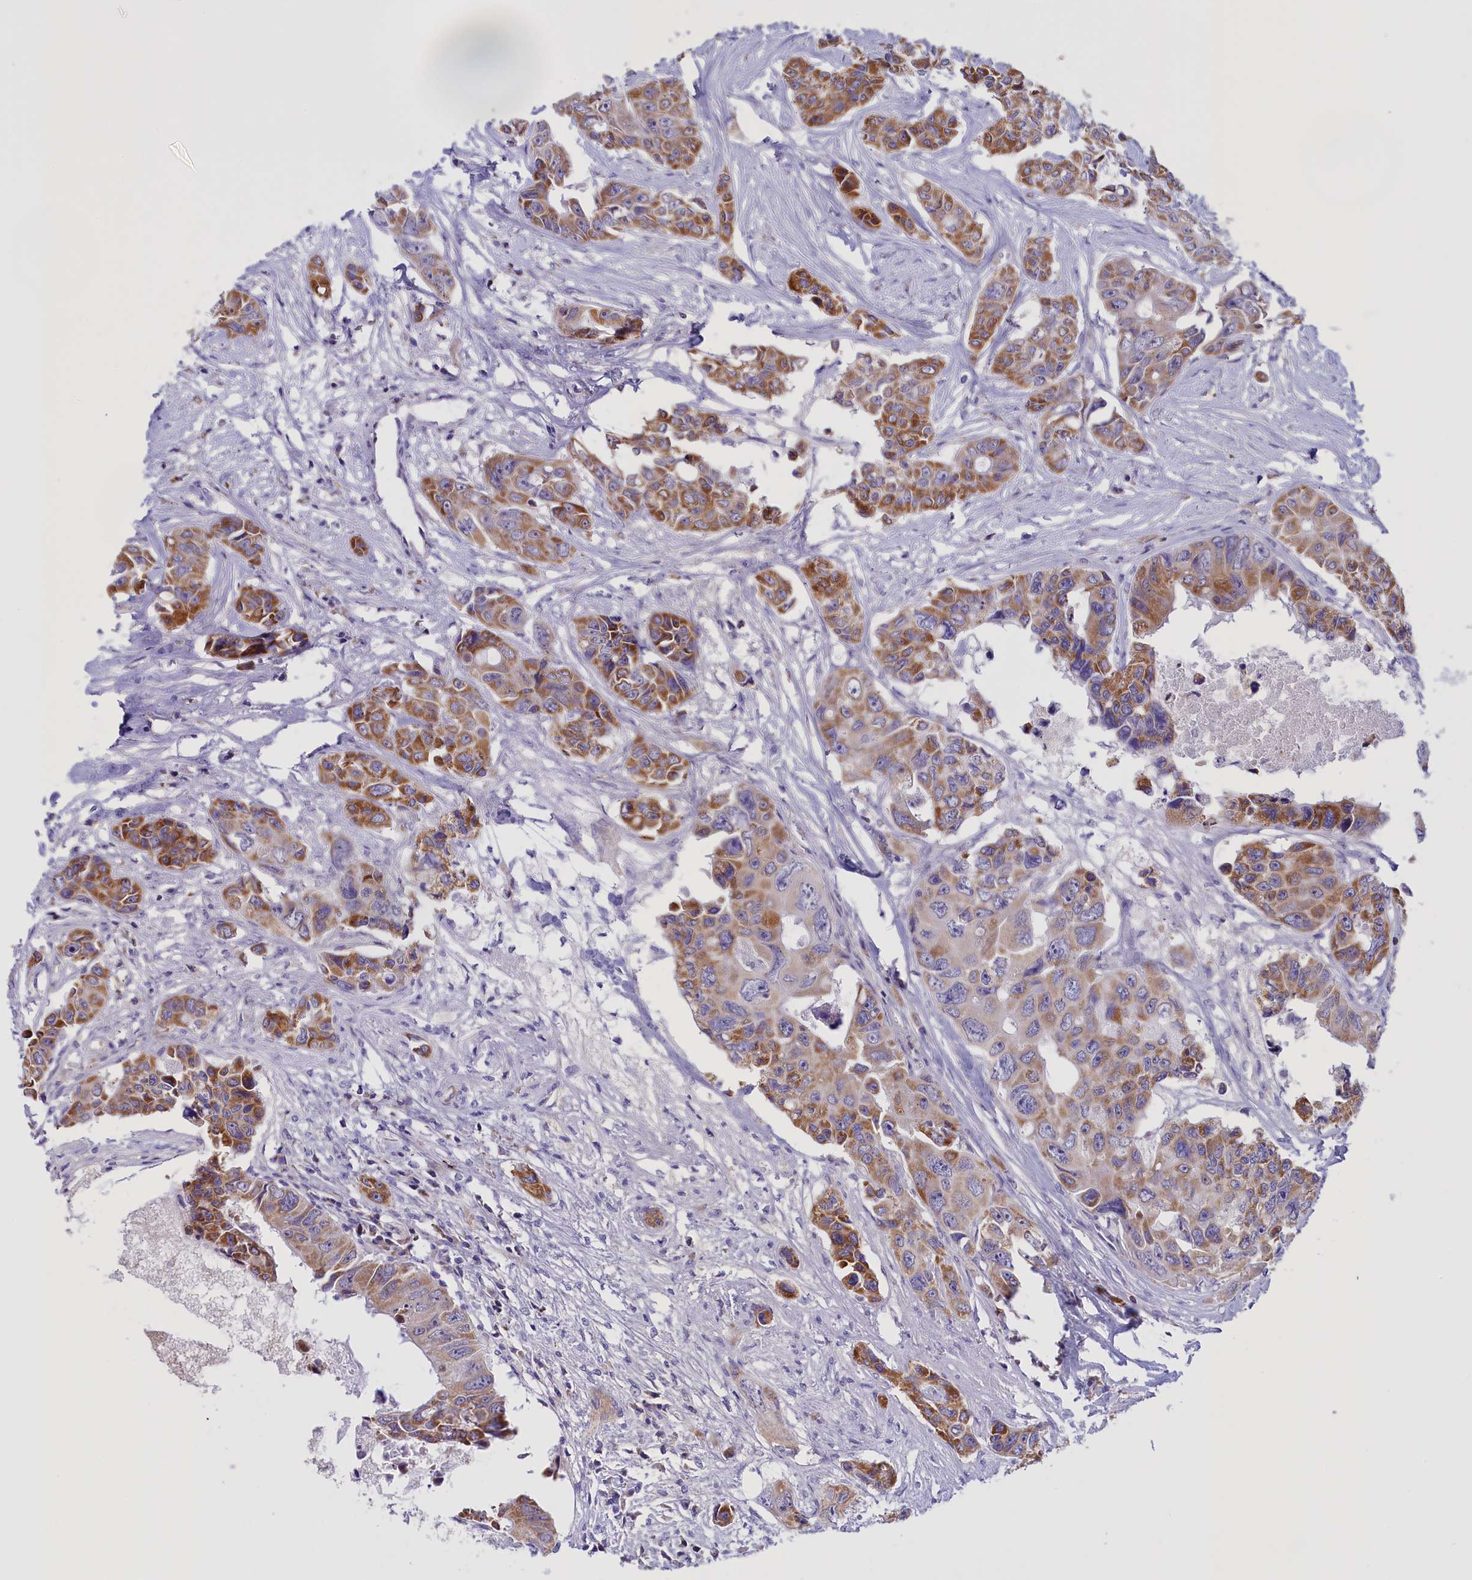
{"staining": {"intensity": "moderate", "quantity": "25%-75%", "location": "cytoplasmic/membranous"}, "tissue": "colorectal cancer", "cell_type": "Tumor cells", "image_type": "cancer", "snomed": [{"axis": "morphology", "description": "Adenocarcinoma, NOS"}, {"axis": "topography", "description": "Rectum"}], "caption": "Adenocarcinoma (colorectal) was stained to show a protein in brown. There is medium levels of moderate cytoplasmic/membranous staining in about 25%-75% of tumor cells.", "gene": "FAM149B1", "patient": {"sex": "male", "age": 87}}